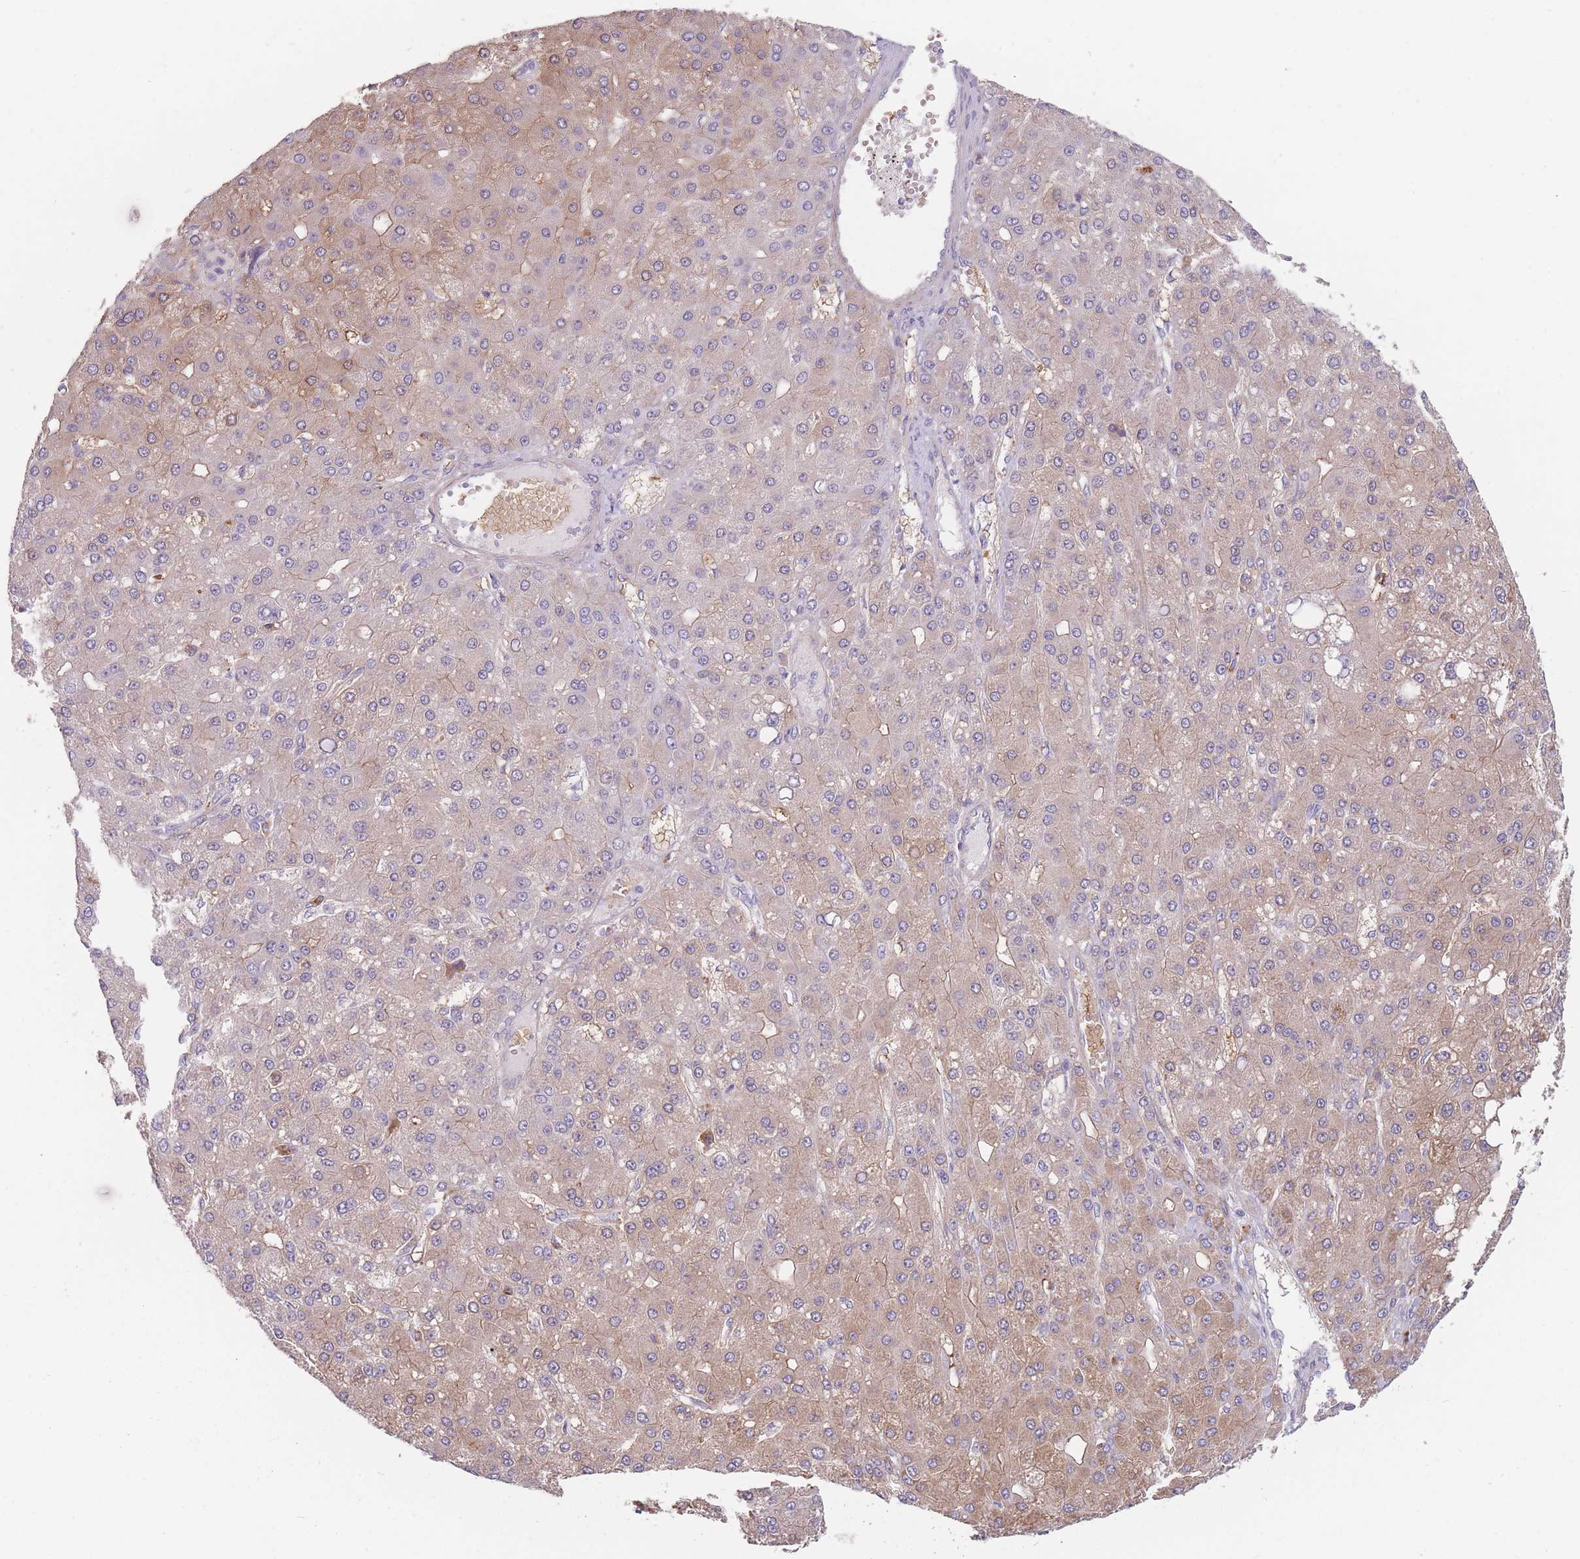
{"staining": {"intensity": "weak", "quantity": "25%-75%", "location": "cytoplasmic/membranous"}, "tissue": "liver cancer", "cell_type": "Tumor cells", "image_type": "cancer", "snomed": [{"axis": "morphology", "description": "Carcinoma, Hepatocellular, NOS"}, {"axis": "topography", "description": "Liver"}], "caption": "There is low levels of weak cytoplasmic/membranous positivity in tumor cells of liver cancer, as demonstrated by immunohistochemical staining (brown color).", "gene": "SMPD4", "patient": {"sex": "male", "age": 67}}